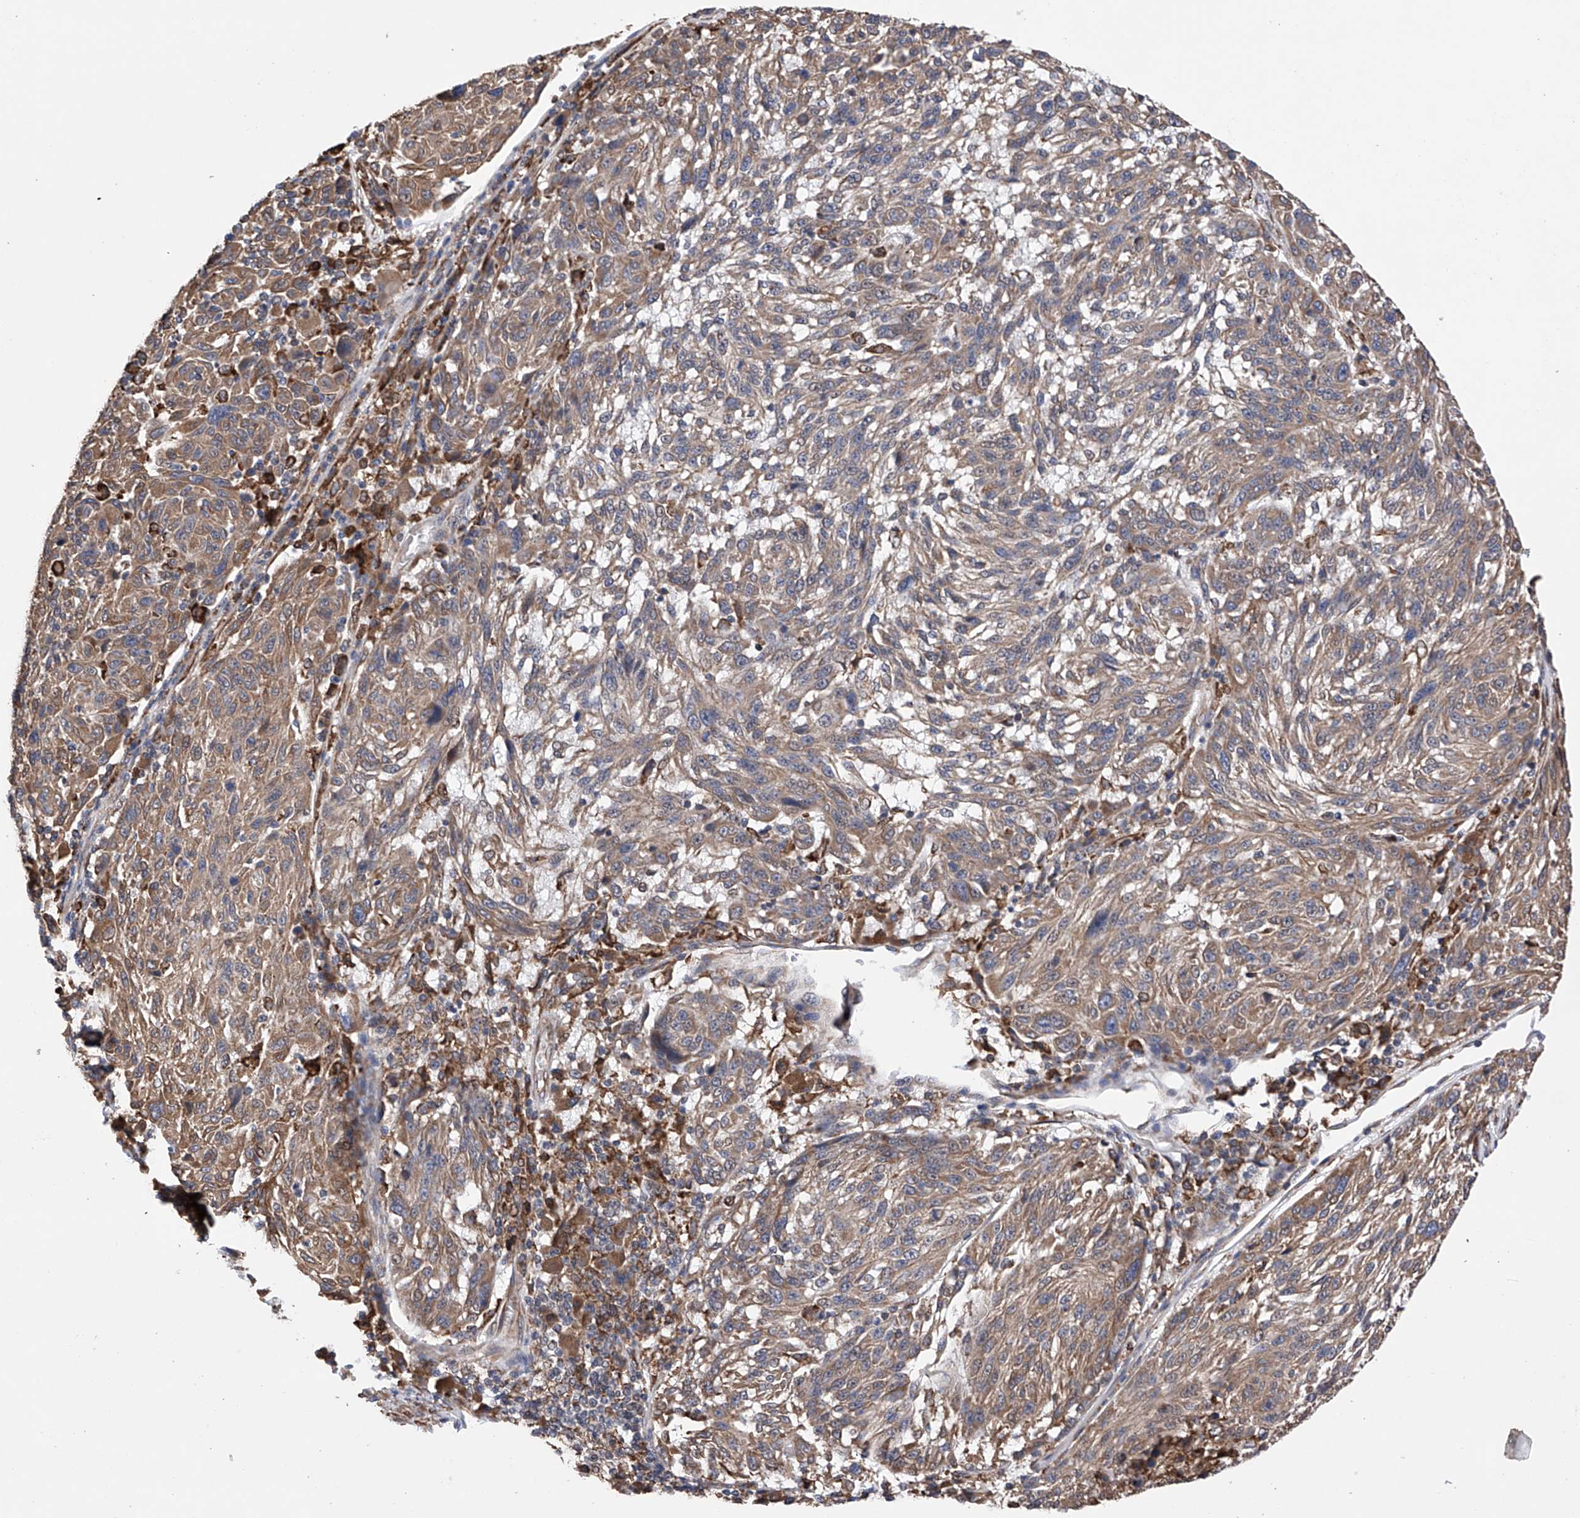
{"staining": {"intensity": "weak", "quantity": "25%-75%", "location": "cytoplasmic/membranous"}, "tissue": "melanoma", "cell_type": "Tumor cells", "image_type": "cancer", "snomed": [{"axis": "morphology", "description": "Malignant melanoma, NOS"}, {"axis": "topography", "description": "Skin"}], "caption": "Weak cytoplasmic/membranous positivity is seen in approximately 25%-75% of tumor cells in malignant melanoma.", "gene": "DNAH8", "patient": {"sex": "male", "age": 53}}